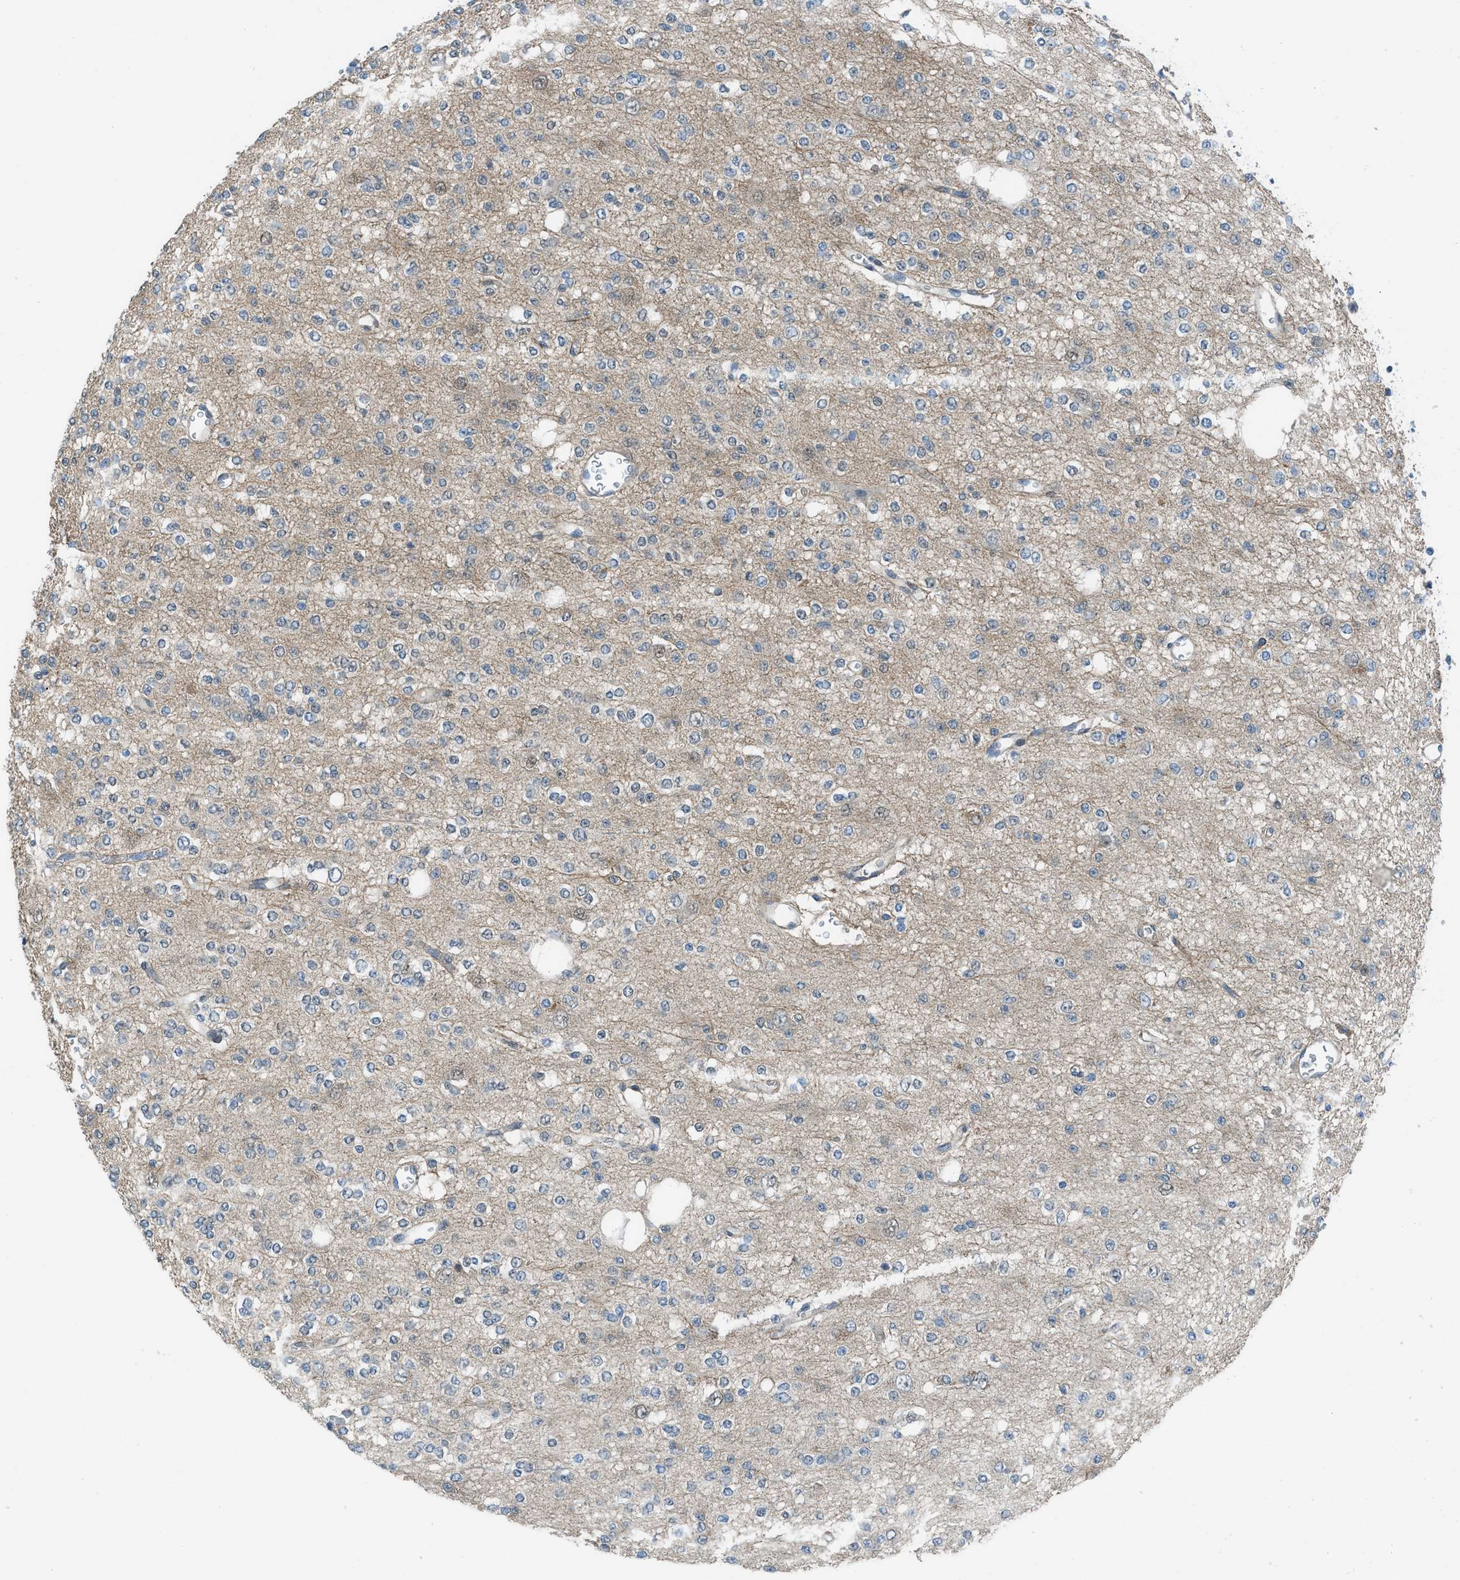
{"staining": {"intensity": "weak", "quantity": "<25%", "location": "cytoplasmic/membranous"}, "tissue": "glioma", "cell_type": "Tumor cells", "image_type": "cancer", "snomed": [{"axis": "morphology", "description": "Glioma, malignant, Low grade"}, {"axis": "topography", "description": "Brain"}], "caption": "Immunohistochemistry photomicrograph of neoplastic tissue: glioma stained with DAB (3,3'-diaminobenzidine) displays no significant protein positivity in tumor cells. Nuclei are stained in blue.", "gene": "PRKN", "patient": {"sex": "male", "age": 38}}